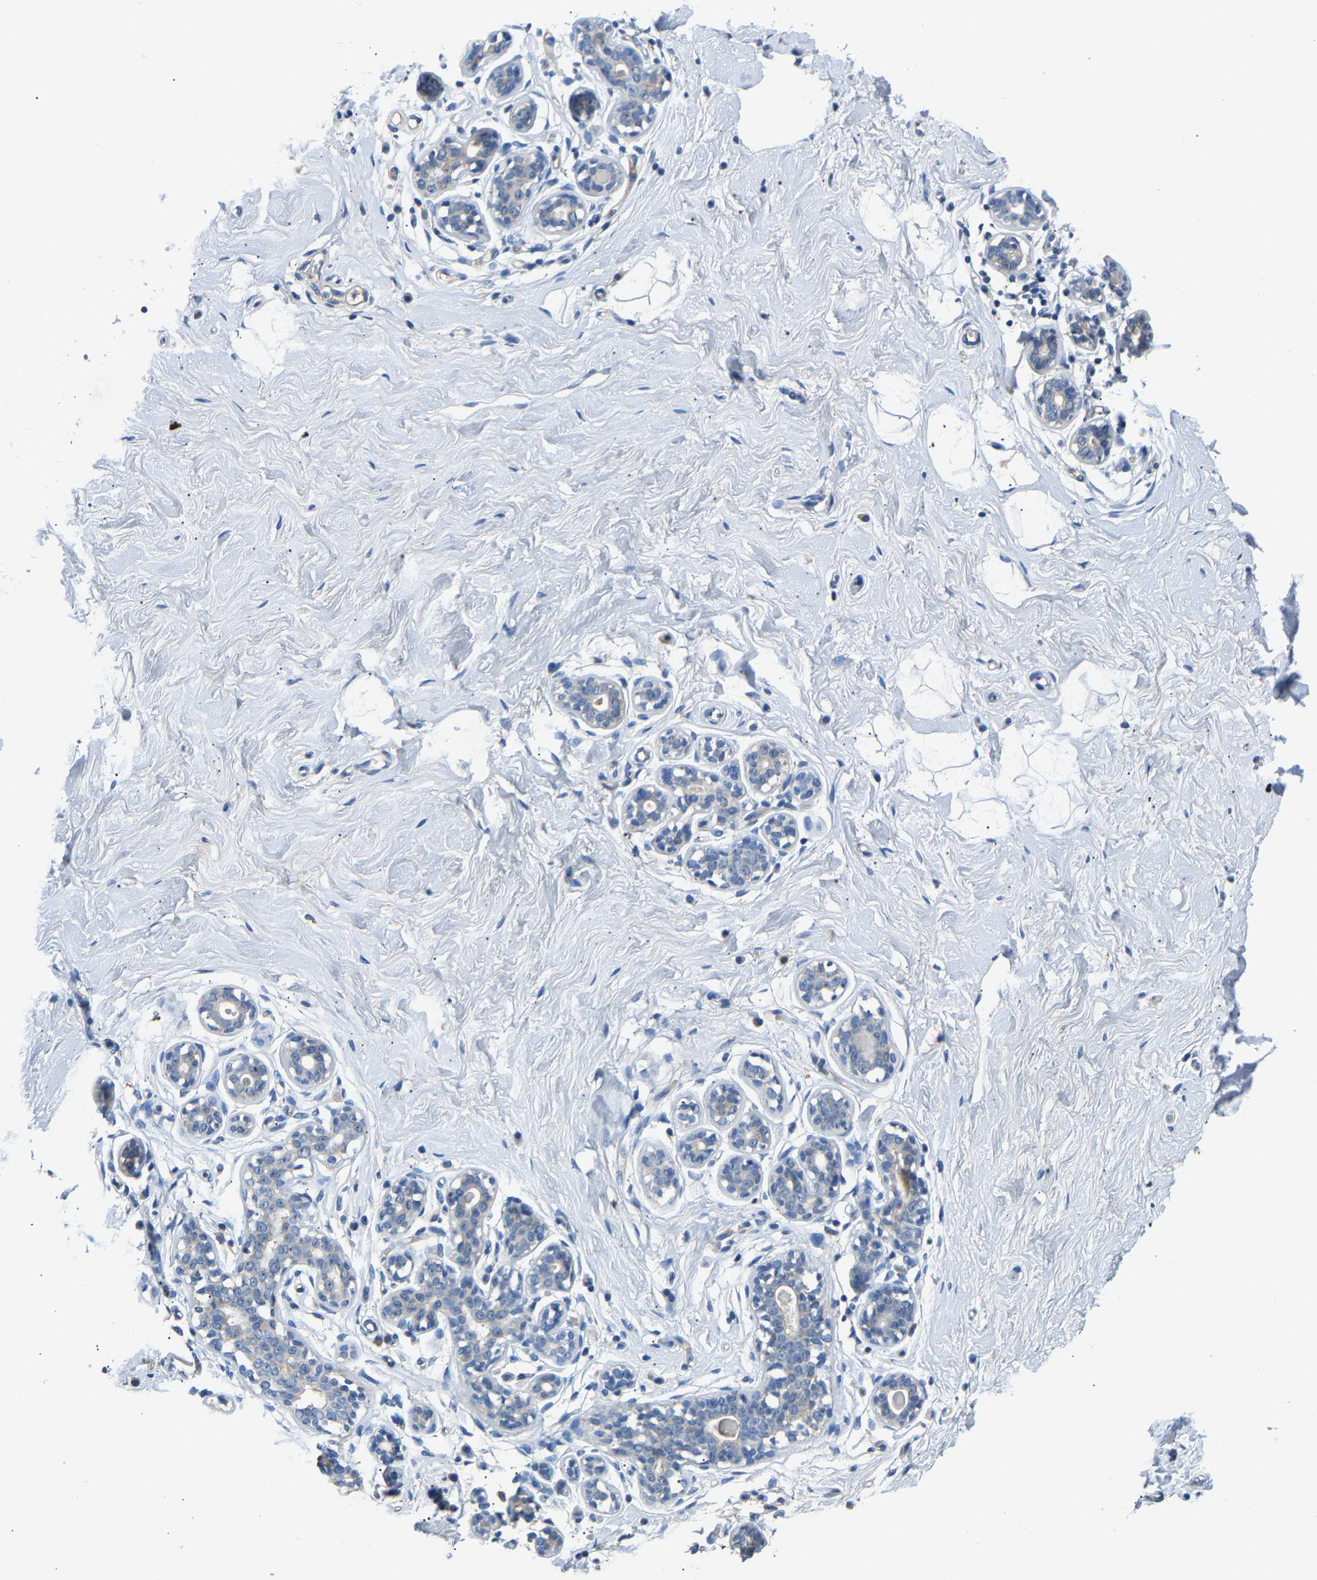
{"staining": {"intensity": "negative", "quantity": "none", "location": "none"}, "tissue": "breast", "cell_type": "Adipocytes", "image_type": "normal", "snomed": [{"axis": "morphology", "description": "Normal tissue, NOS"}, {"axis": "topography", "description": "Breast"}], "caption": "Immunohistochemistry micrograph of normal human breast stained for a protein (brown), which reveals no expression in adipocytes.", "gene": "DNAAF5", "patient": {"sex": "female", "age": 23}}